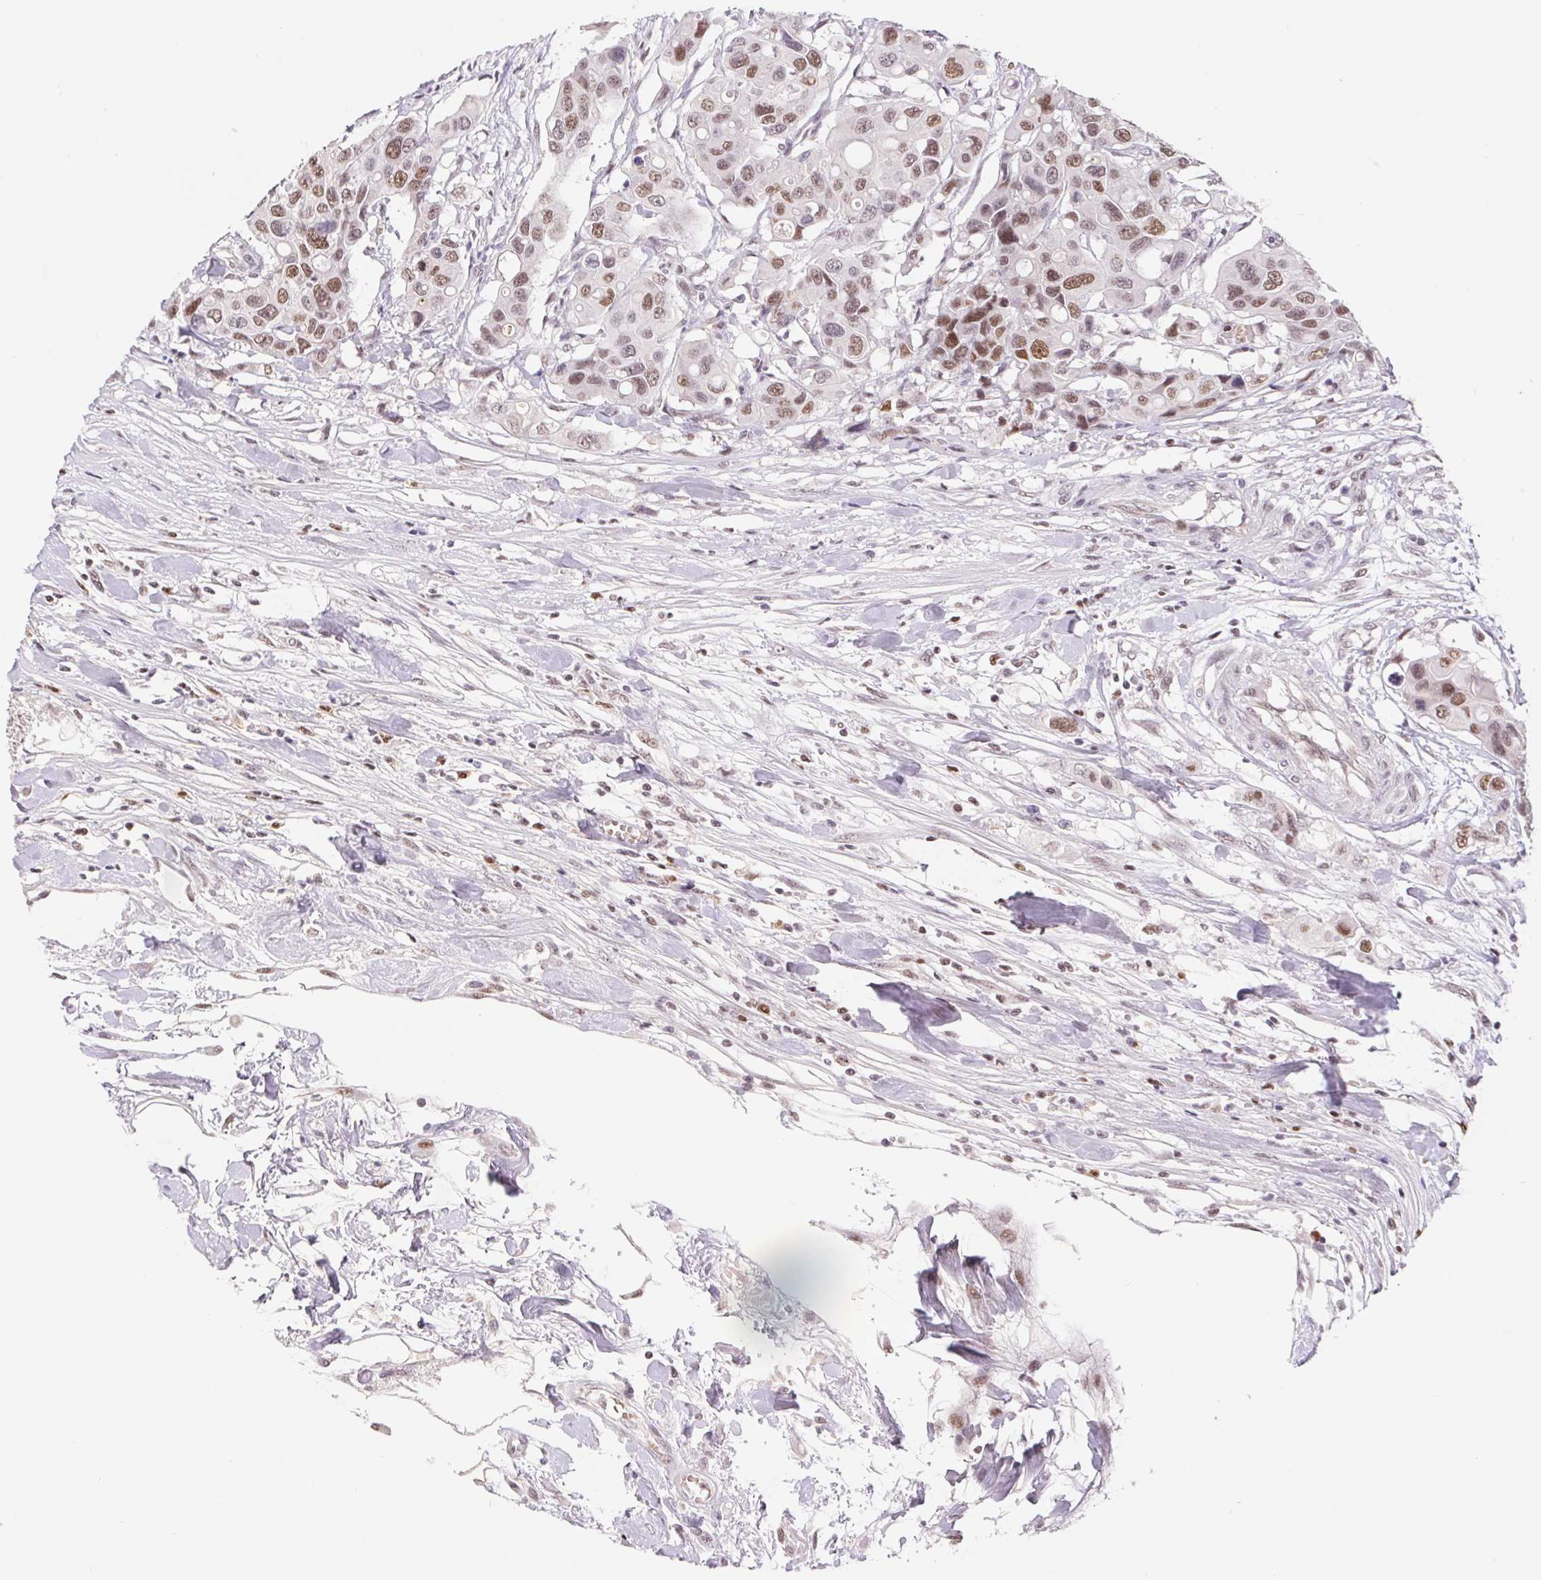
{"staining": {"intensity": "moderate", "quantity": ">75%", "location": "nuclear"}, "tissue": "colorectal cancer", "cell_type": "Tumor cells", "image_type": "cancer", "snomed": [{"axis": "morphology", "description": "Adenocarcinoma, NOS"}, {"axis": "topography", "description": "Colon"}], "caption": "This image exhibits immunohistochemistry (IHC) staining of human adenocarcinoma (colorectal), with medium moderate nuclear positivity in approximately >75% of tumor cells.", "gene": "TRERF1", "patient": {"sex": "male", "age": 77}}